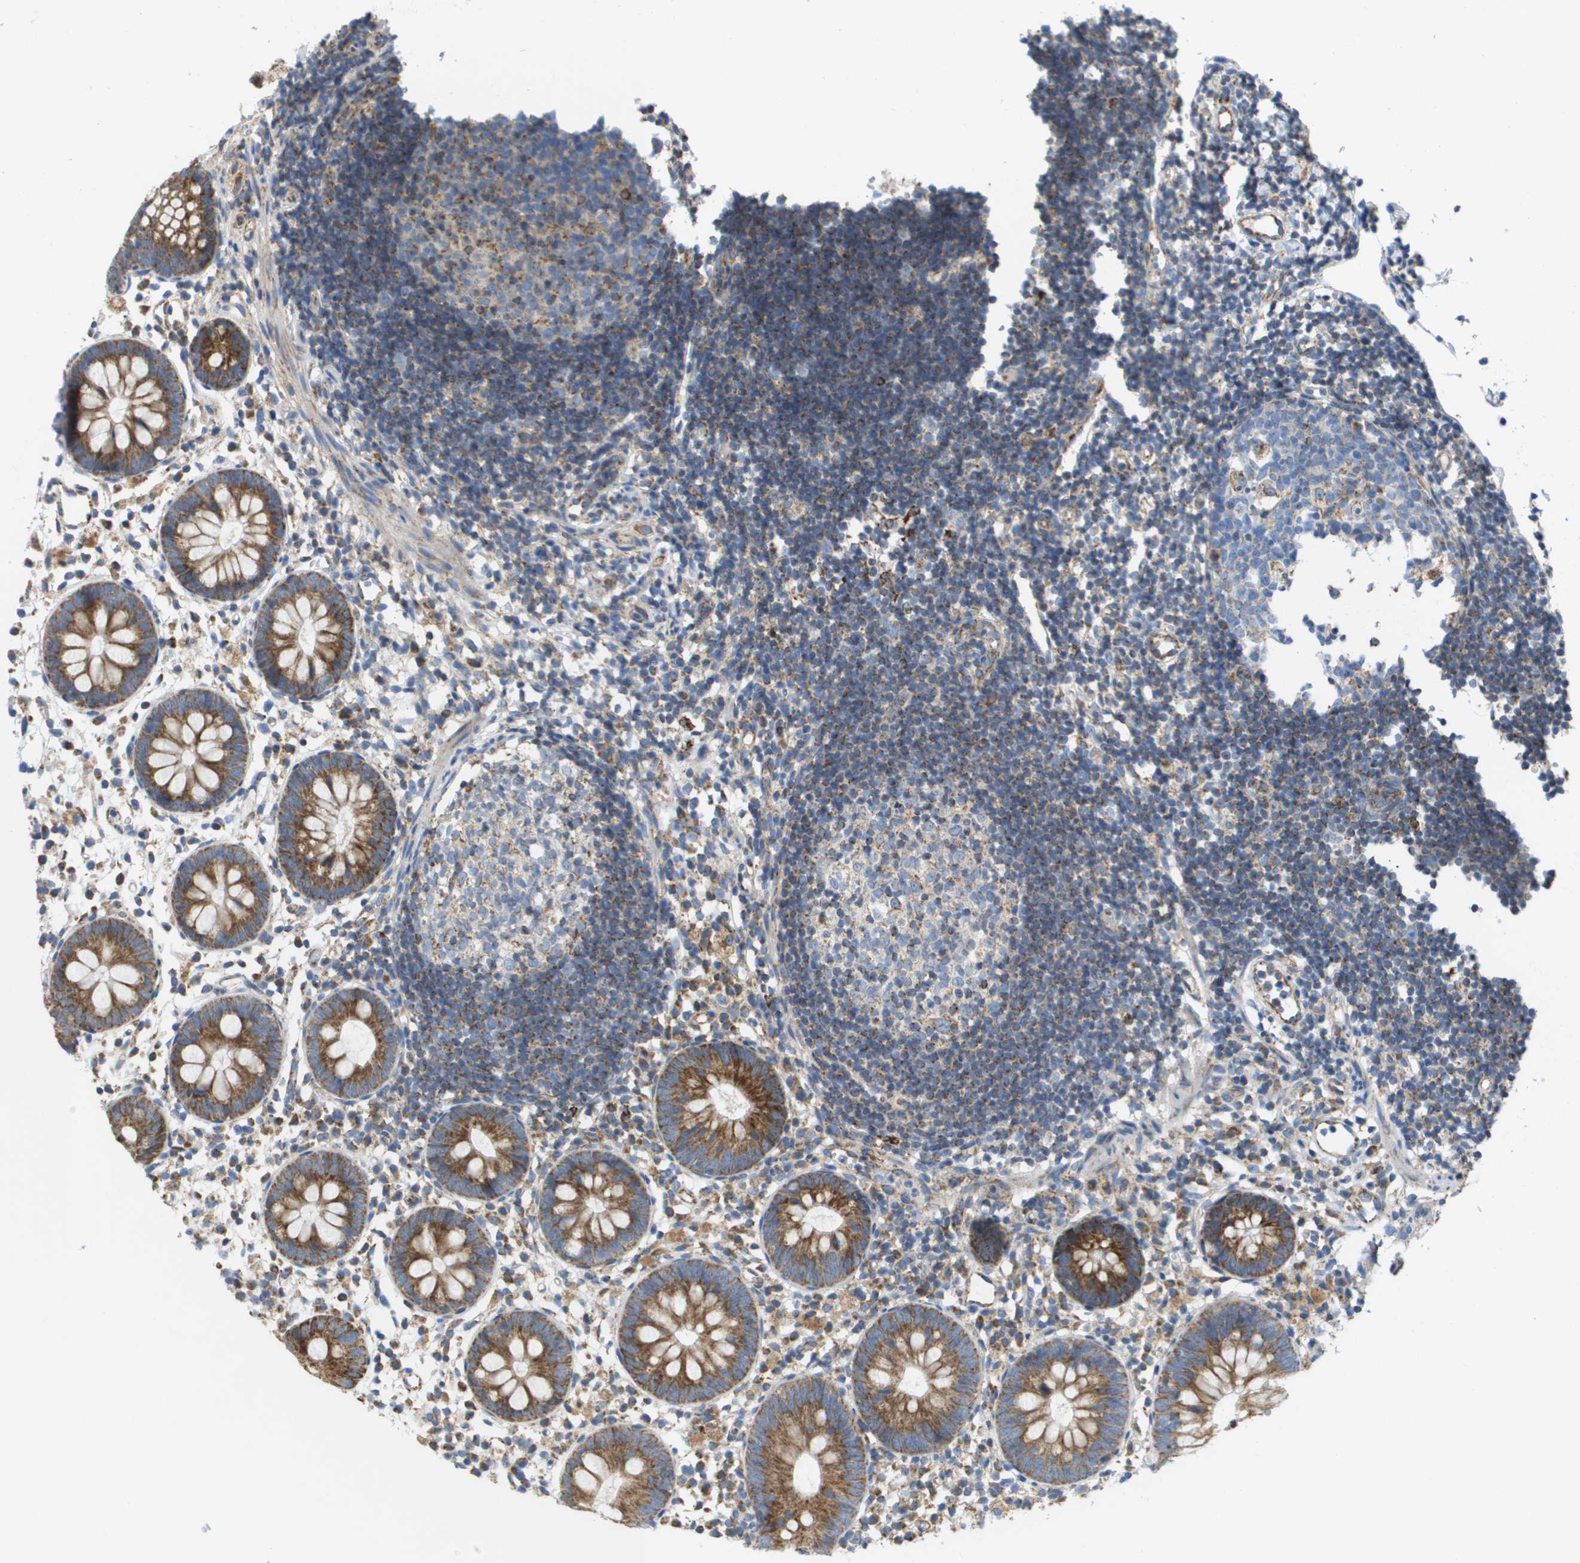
{"staining": {"intensity": "strong", "quantity": ">75%", "location": "cytoplasmic/membranous"}, "tissue": "appendix", "cell_type": "Glandular cells", "image_type": "normal", "snomed": [{"axis": "morphology", "description": "Normal tissue, NOS"}, {"axis": "topography", "description": "Appendix"}], "caption": "Brown immunohistochemical staining in unremarkable appendix demonstrates strong cytoplasmic/membranous positivity in about >75% of glandular cells.", "gene": "FIS1", "patient": {"sex": "female", "age": 20}}